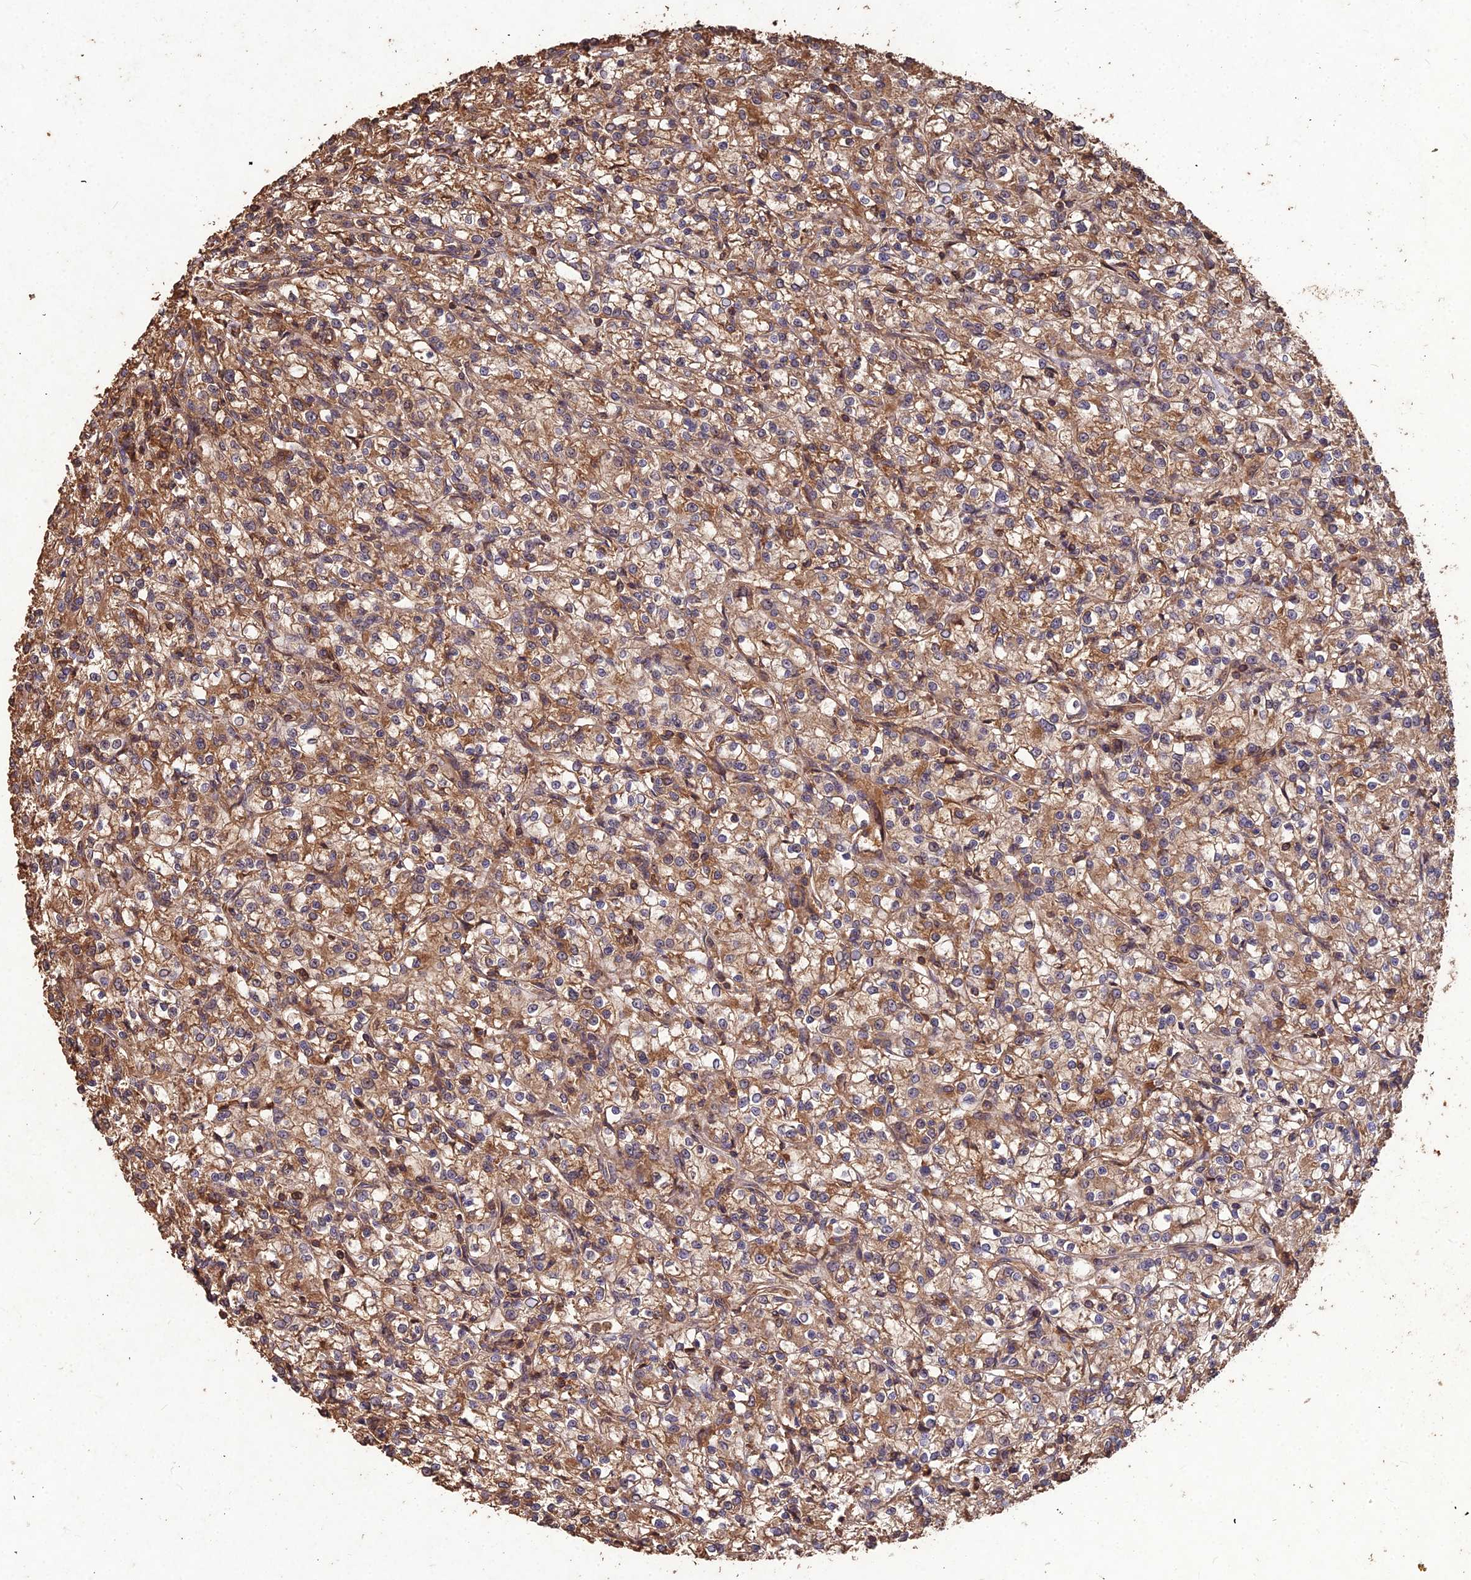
{"staining": {"intensity": "moderate", "quantity": ">75%", "location": "cytoplasmic/membranous"}, "tissue": "renal cancer", "cell_type": "Tumor cells", "image_type": "cancer", "snomed": [{"axis": "morphology", "description": "Adenocarcinoma, NOS"}, {"axis": "topography", "description": "Kidney"}], "caption": "Protein staining by immunohistochemistry shows moderate cytoplasmic/membranous staining in about >75% of tumor cells in renal cancer (adenocarcinoma). Ihc stains the protein in brown and the nuclei are stained blue.", "gene": "SYMPK", "patient": {"sex": "female", "age": 59}}